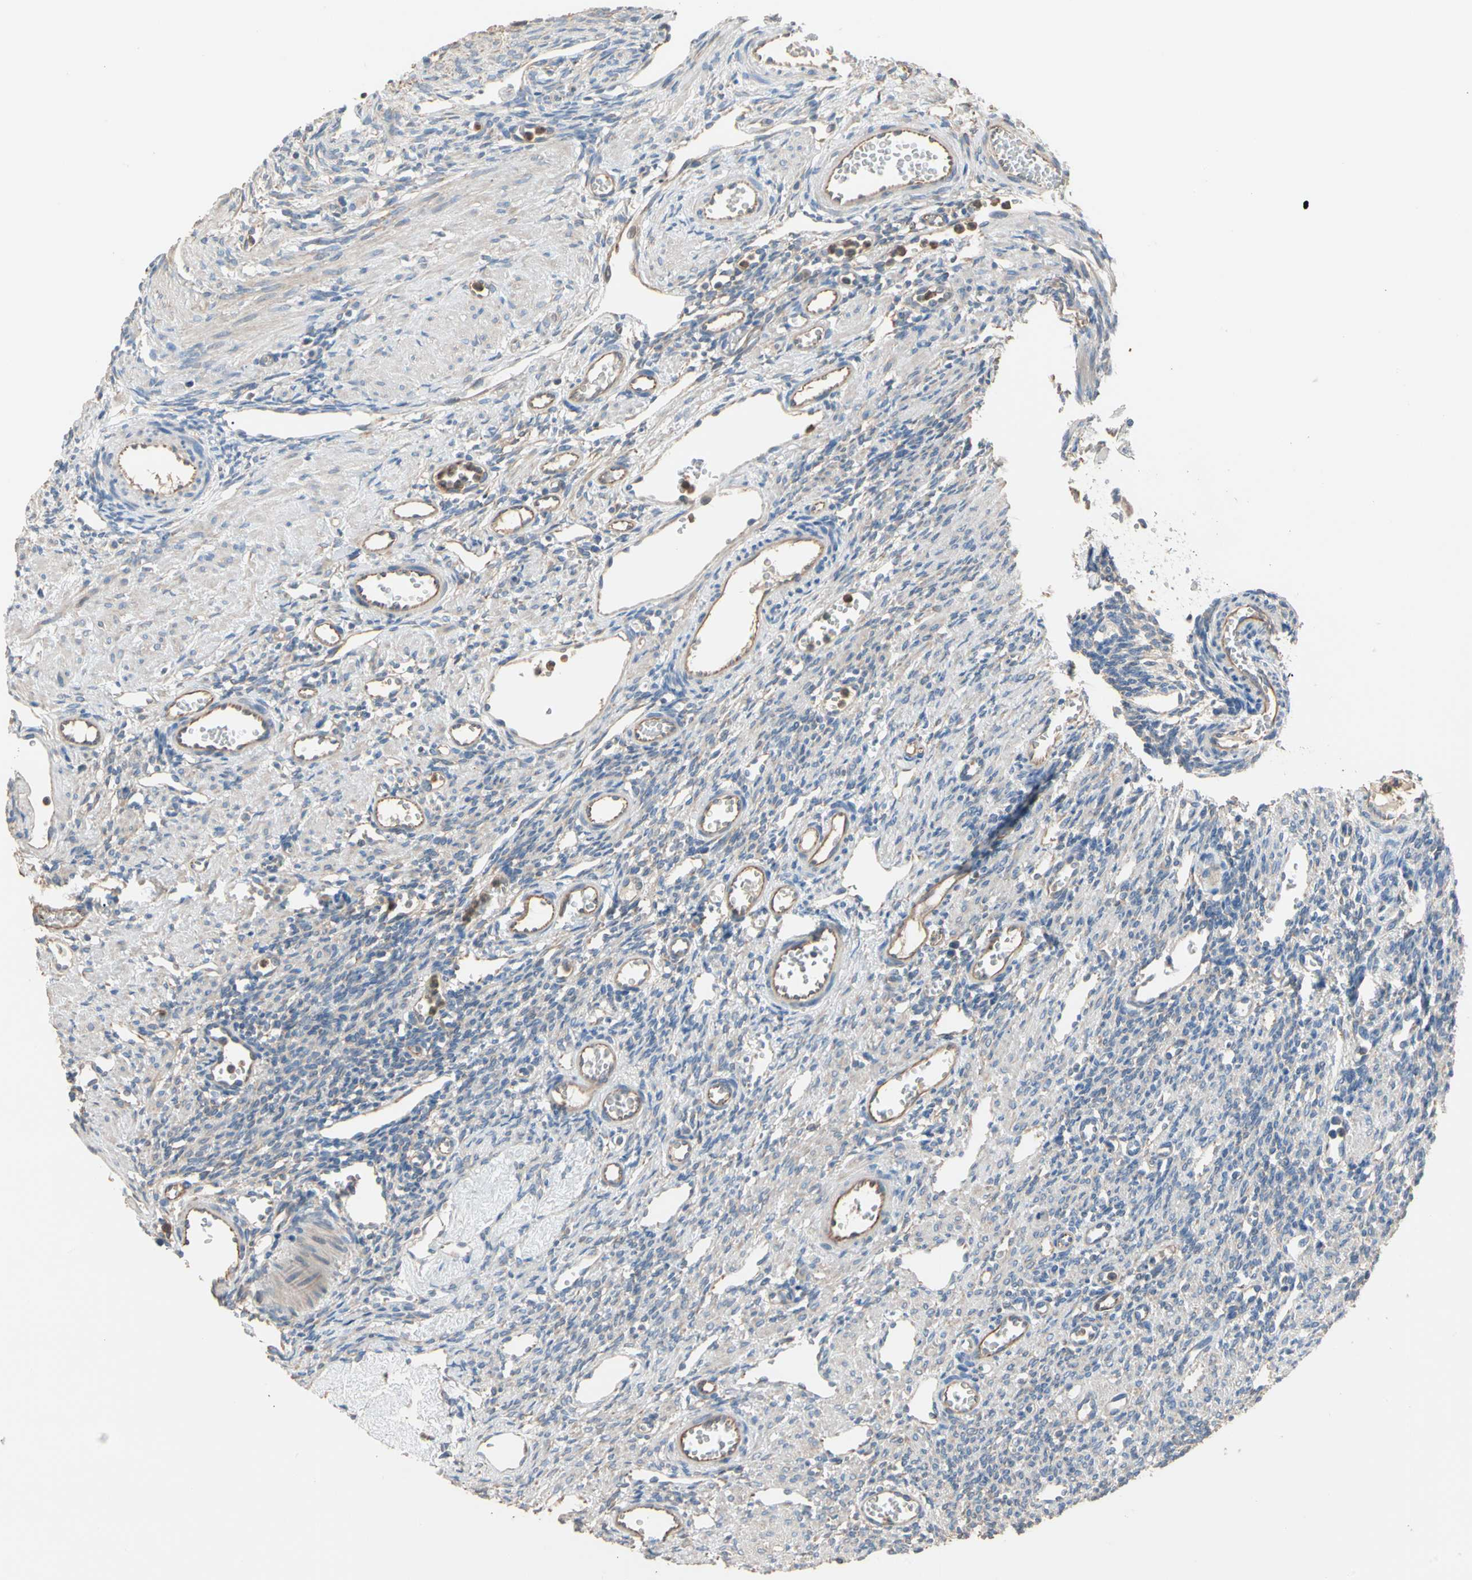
{"staining": {"intensity": "negative", "quantity": "none", "location": "none"}, "tissue": "ovary", "cell_type": "Ovarian stroma cells", "image_type": "normal", "snomed": [{"axis": "morphology", "description": "Normal tissue, NOS"}, {"axis": "topography", "description": "Ovary"}], "caption": "This is an IHC micrograph of normal human ovary. There is no staining in ovarian stroma cells.", "gene": "BBOX1", "patient": {"sex": "female", "age": 33}}